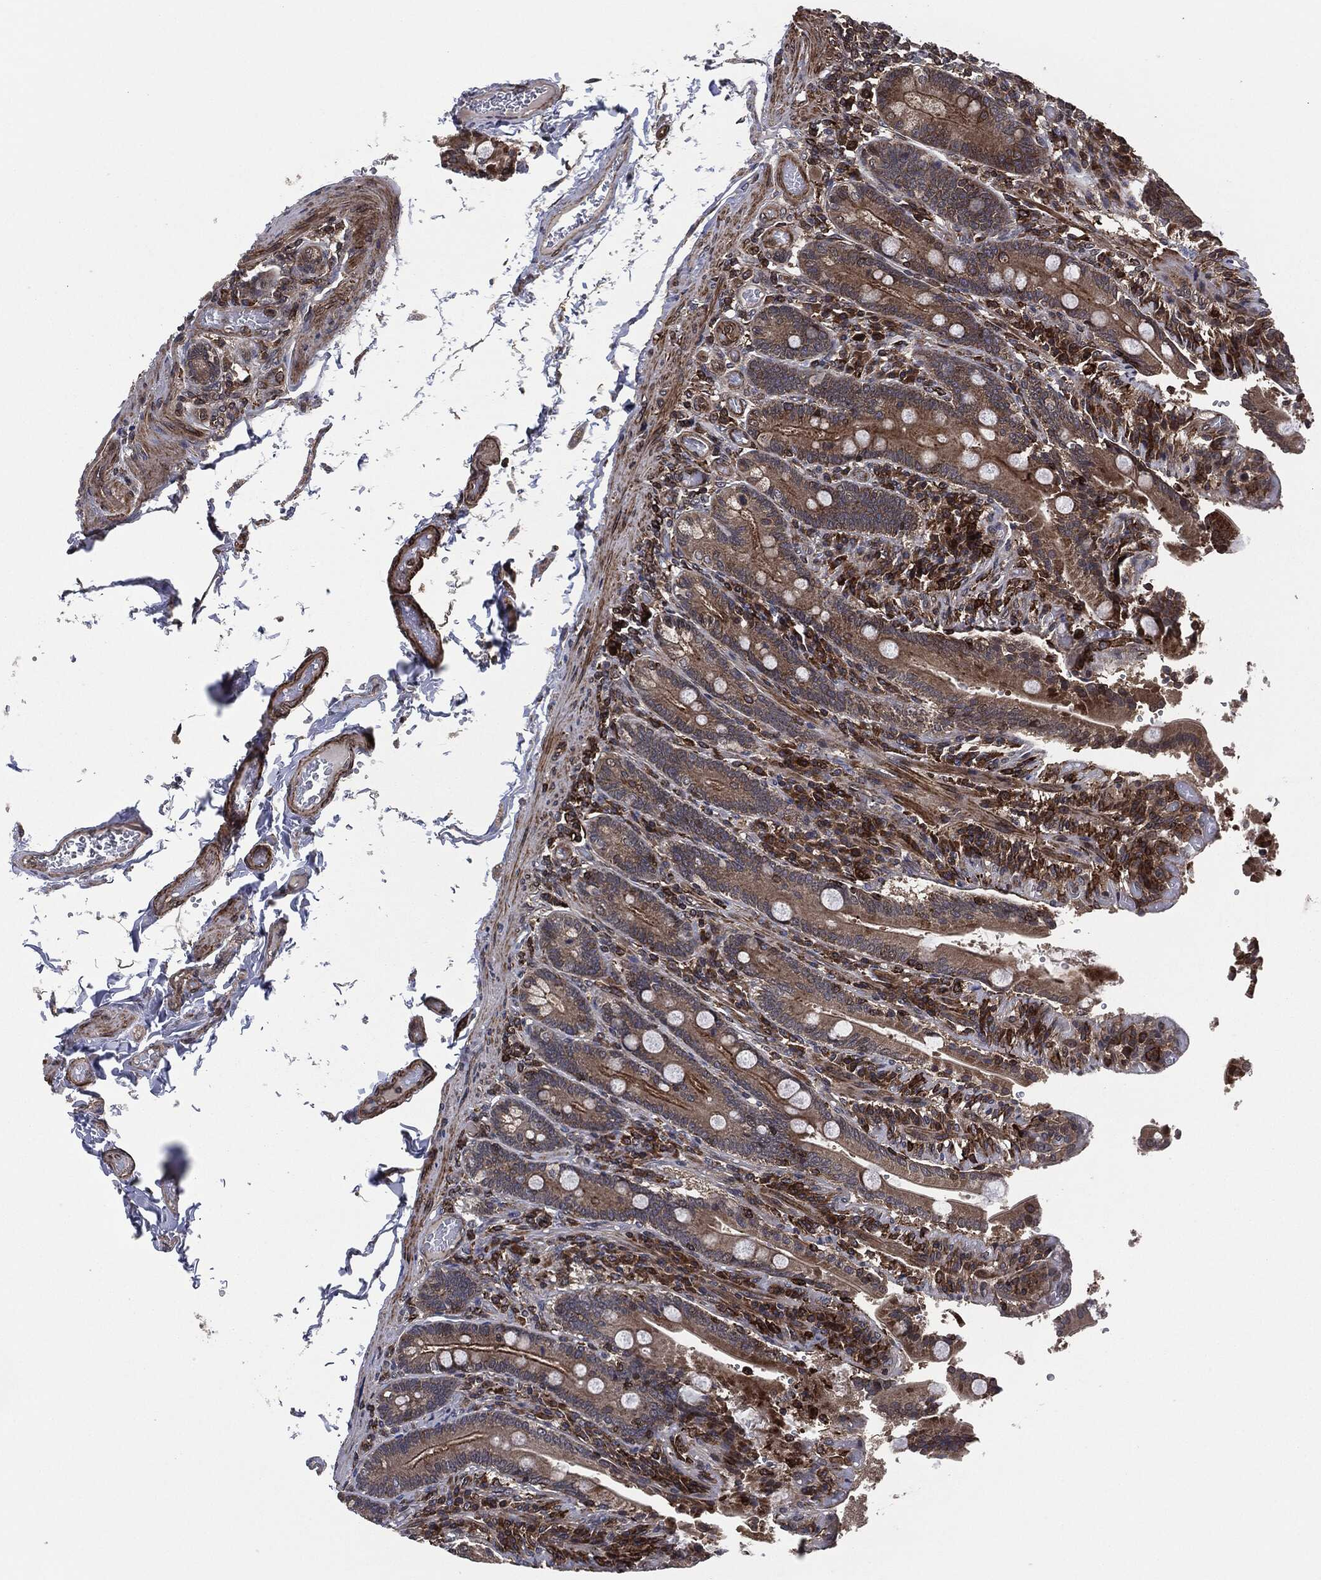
{"staining": {"intensity": "strong", "quantity": "25%-75%", "location": "cytoplasmic/membranous"}, "tissue": "duodenum", "cell_type": "Glandular cells", "image_type": "normal", "snomed": [{"axis": "morphology", "description": "Normal tissue, NOS"}, {"axis": "topography", "description": "Duodenum"}], "caption": "IHC micrograph of normal duodenum: duodenum stained using immunohistochemistry shows high levels of strong protein expression localized specifically in the cytoplasmic/membranous of glandular cells, appearing as a cytoplasmic/membranous brown color.", "gene": "UBR1", "patient": {"sex": "female", "age": 62}}